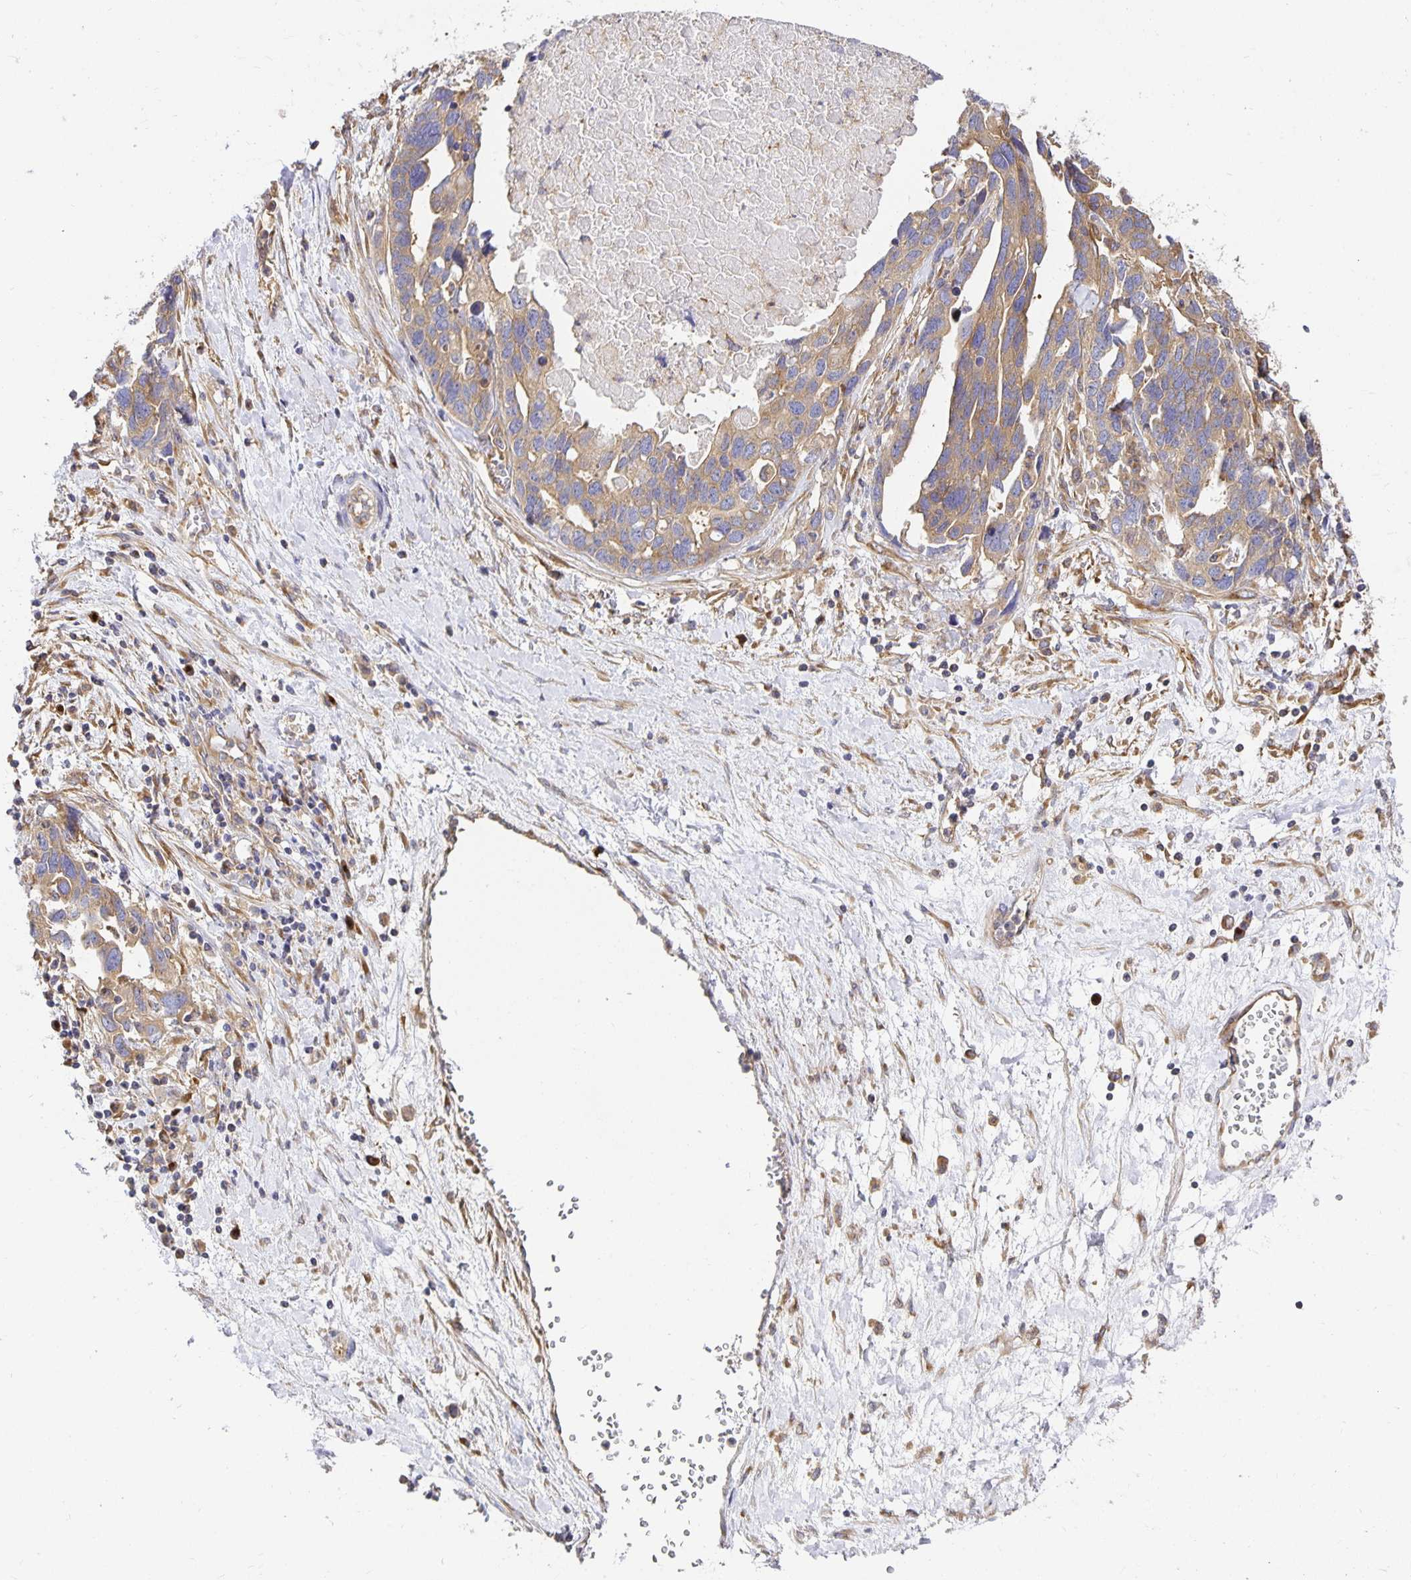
{"staining": {"intensity": "weak", "quantity": ">75%", "location": "cytoplasmic/membranous"}, "tissue": "ovarian cancer", "cell_type": "Tumor cells", "image_type": "cancer", "snomed": [{"axis": "morphology", "description": "Cystadenocarcinoma, serous, NOS"}, {"axis": "topography", "description": "Ovary"}], "caption": "Immunohistochemistry (IHC) (DAB) staining of serous cystadenocarcinoma (ovarian) exhibits weak cytoplasmic/membranous protein expression in about >75% of tumor cells. (DAB (3,3'-diaminobenzidine) IHC, brown staining for protein, blue staining for nuclei).", "gene": "USO1", "patient": {"sex": "female", "age": 54}}